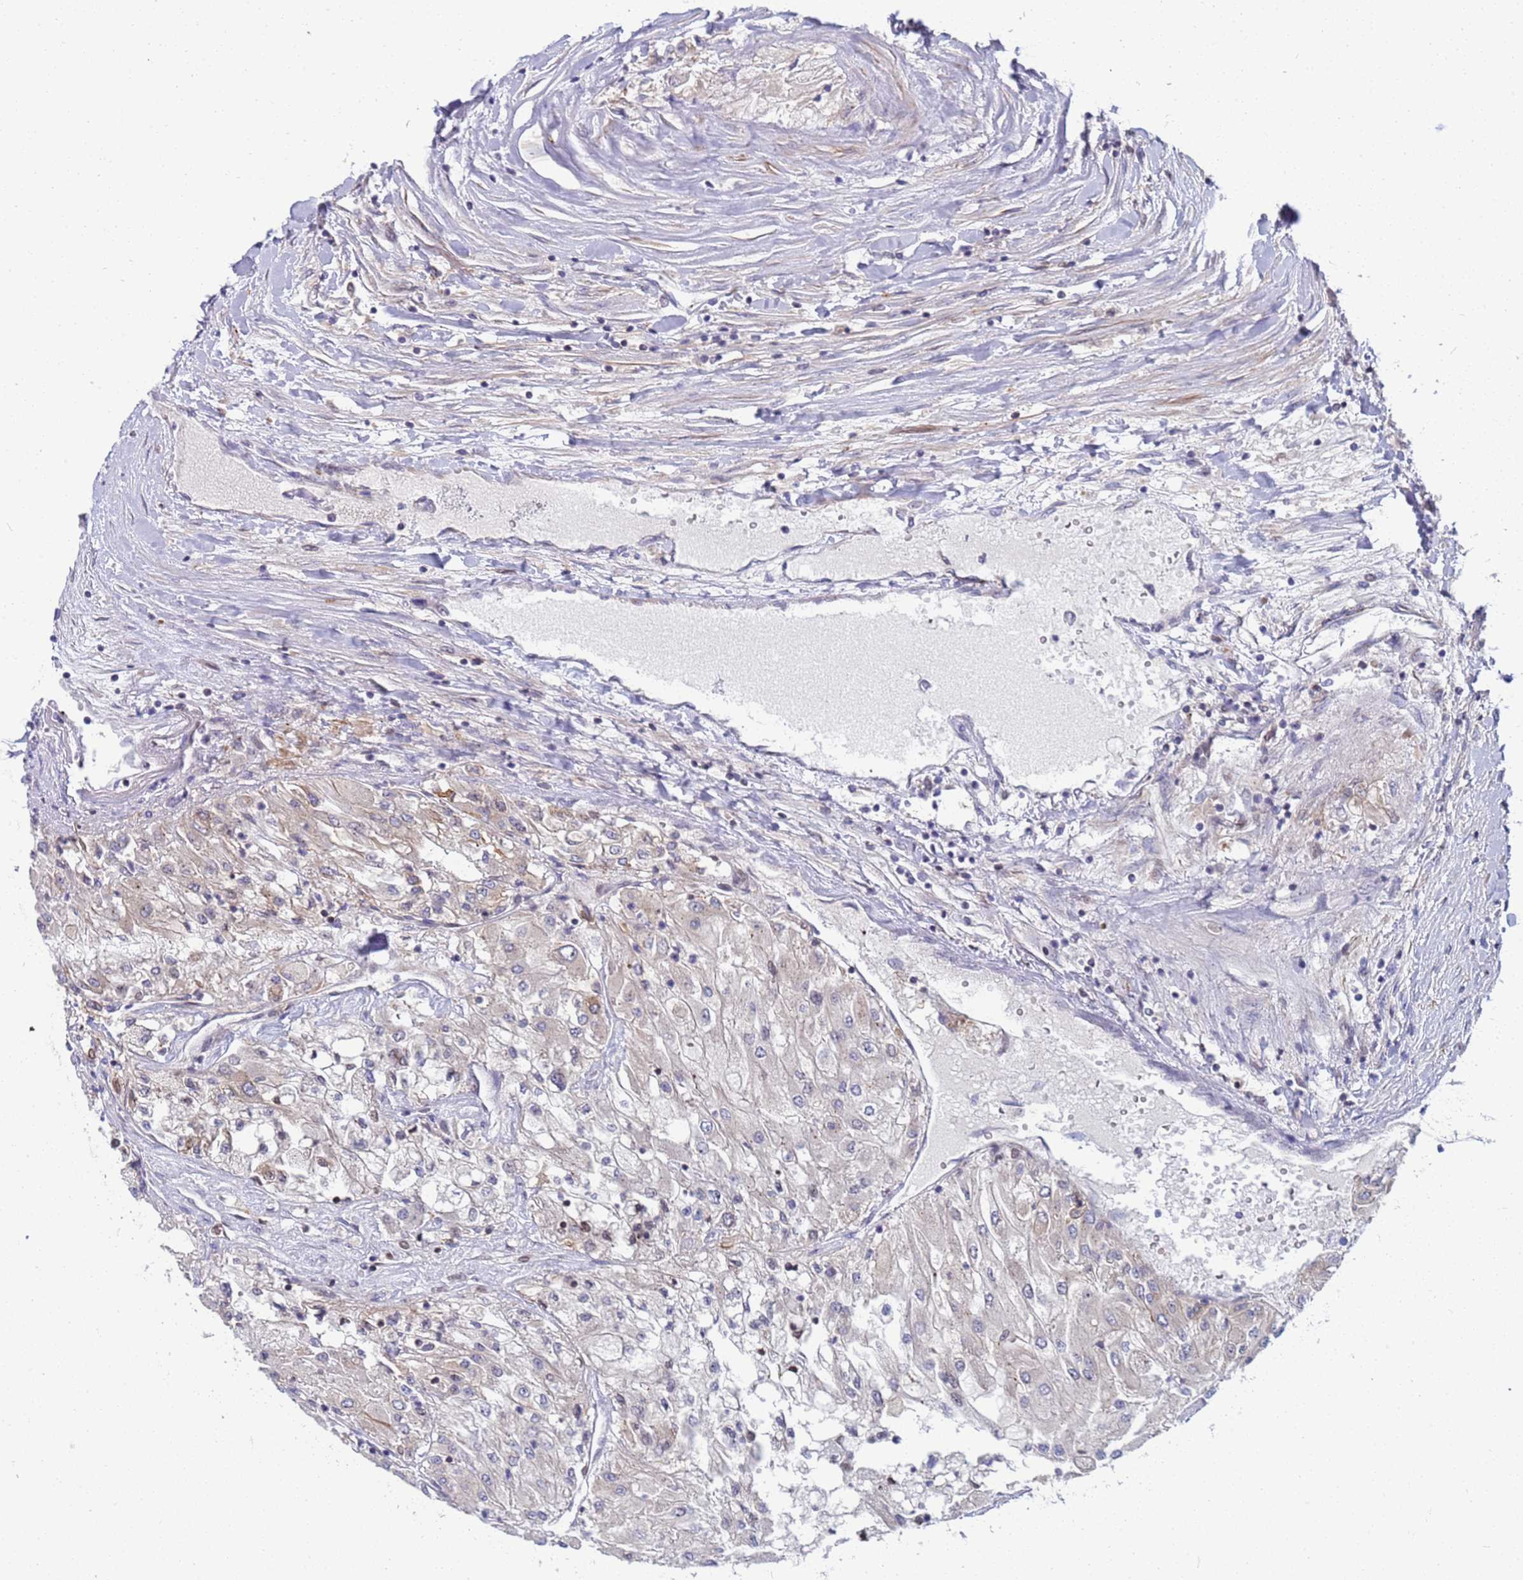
{"staining": {"intensity": "negative", "quantity": "none", "location": "none"}, "tissue": "renal cancer", "cell_type": "Tumor cells", "image_type": "cancer", "snomed": [{"axis": "morphology", "description": "Adenocarcinoma, NOS"}, {"axis": "topography", "description": "Kidney"}], "caption": "Immunohistochemistry (IHC) micrograph of neoplastic tissue: renal adenocarcinoma stained with DAB displays no significant protein staining in tumor cells.", "gene": "ENOSF1", "patient": {"sex": "male", "age": 80}}